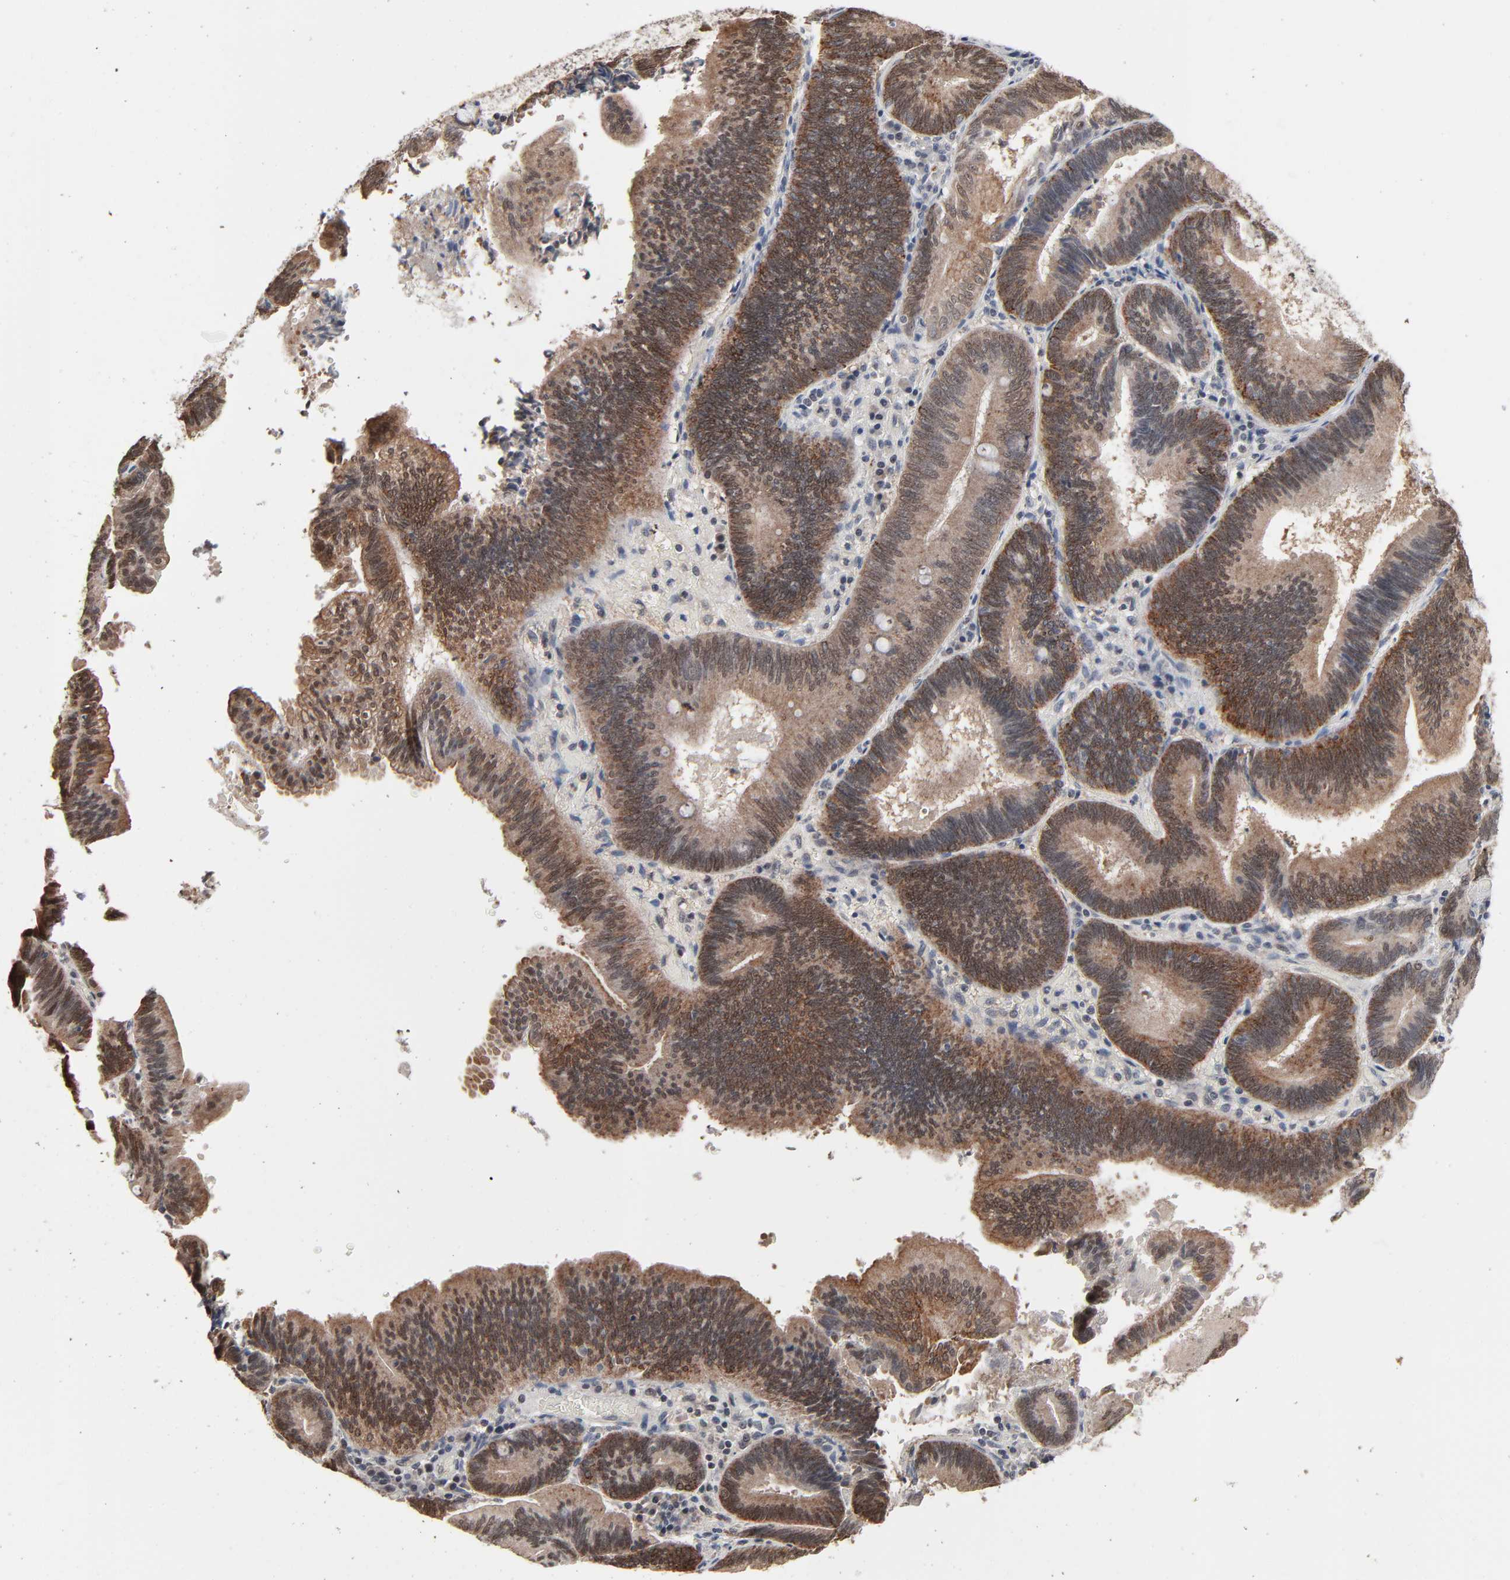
{"staining": {"intensity": "moderate", "quantity": ">75%", "location": "cytoplasmic/membranous"}, "tissue": "pancreatic cancer", "cell_type": "Tumor cells", "image_type": "cancer", "snomed": [{"axis": "morphology", "description": "Adenocarcinoma, NOS"}, {"axis": "topography", "description": "Pancreas"}], "caption": "Pancreatic cancer (adenocarcinoma) stained for a protein reveals moderate cytoplasmic/membranous positivity in tumor cells.", "gene": "ZNF419", "patient": {"sex": "male", "age": 82}}